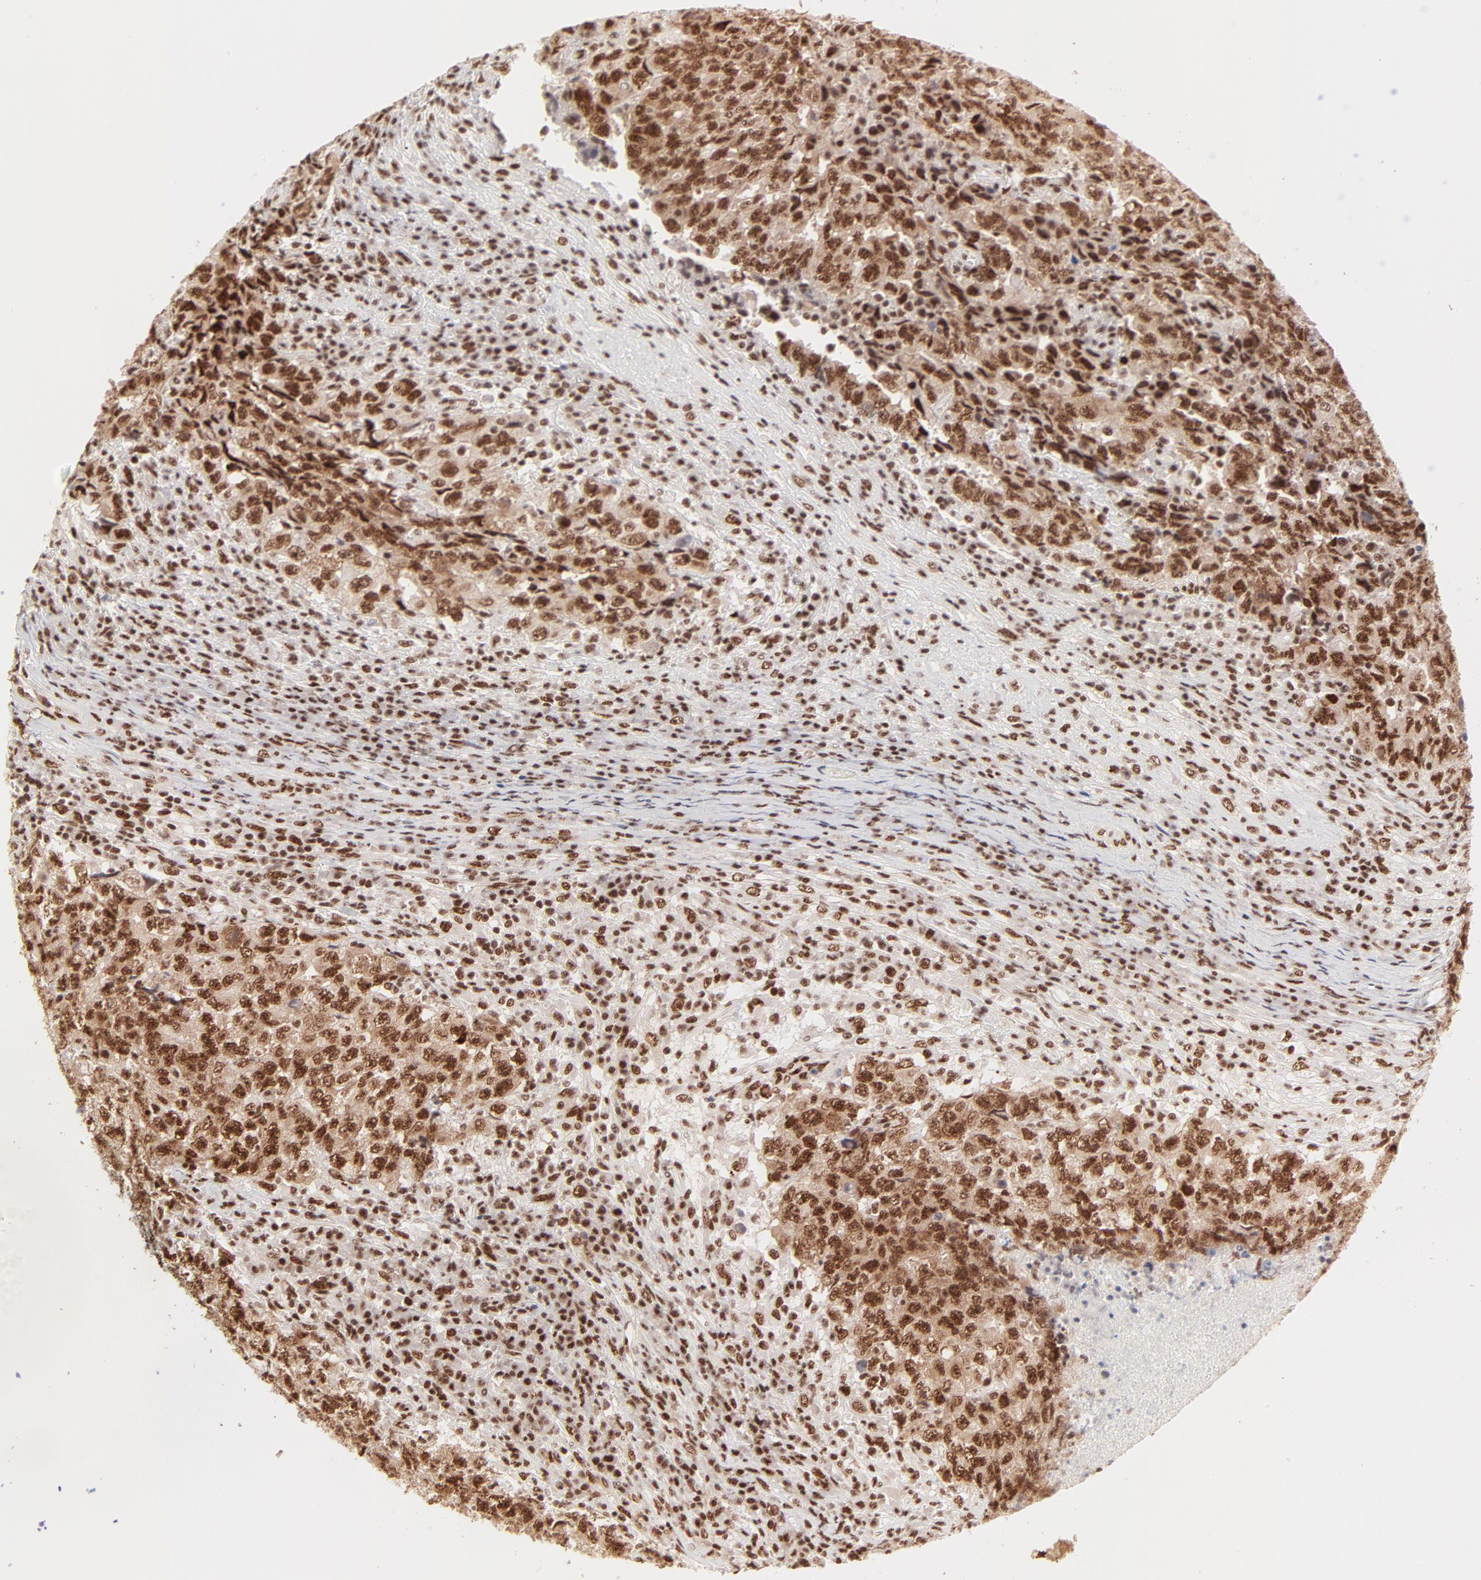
{"staining": {"intensity": "strong", "quantity": ">75%", "location": "cytoplasmic/membranous,nuclear"}, "tissue": "testis cancer", "cell_type": "Tumor cells", "image_type": "cancer", "snomed": [{"axis": "morphology", "description": "Necrosis, NOS"}, {"axis": "morphology", "description": "Carcinoma, Embryonal, NOS"}, {"axis": "topography", "description": "Testis"}], "caption": "Immunohistochemistry micrograph of neoplastic tissue: embryonal carcinoma (testis) stained using IHC reveals high levels of strong protein expression localized specifically in the cytoplasmic/membranous and nuclear of tumor cells, appearing as a cytoplasmic/membranous and nuclear brown color.", "gene": "TARDBP", "patient": {"sex": "male", "age": 19}}